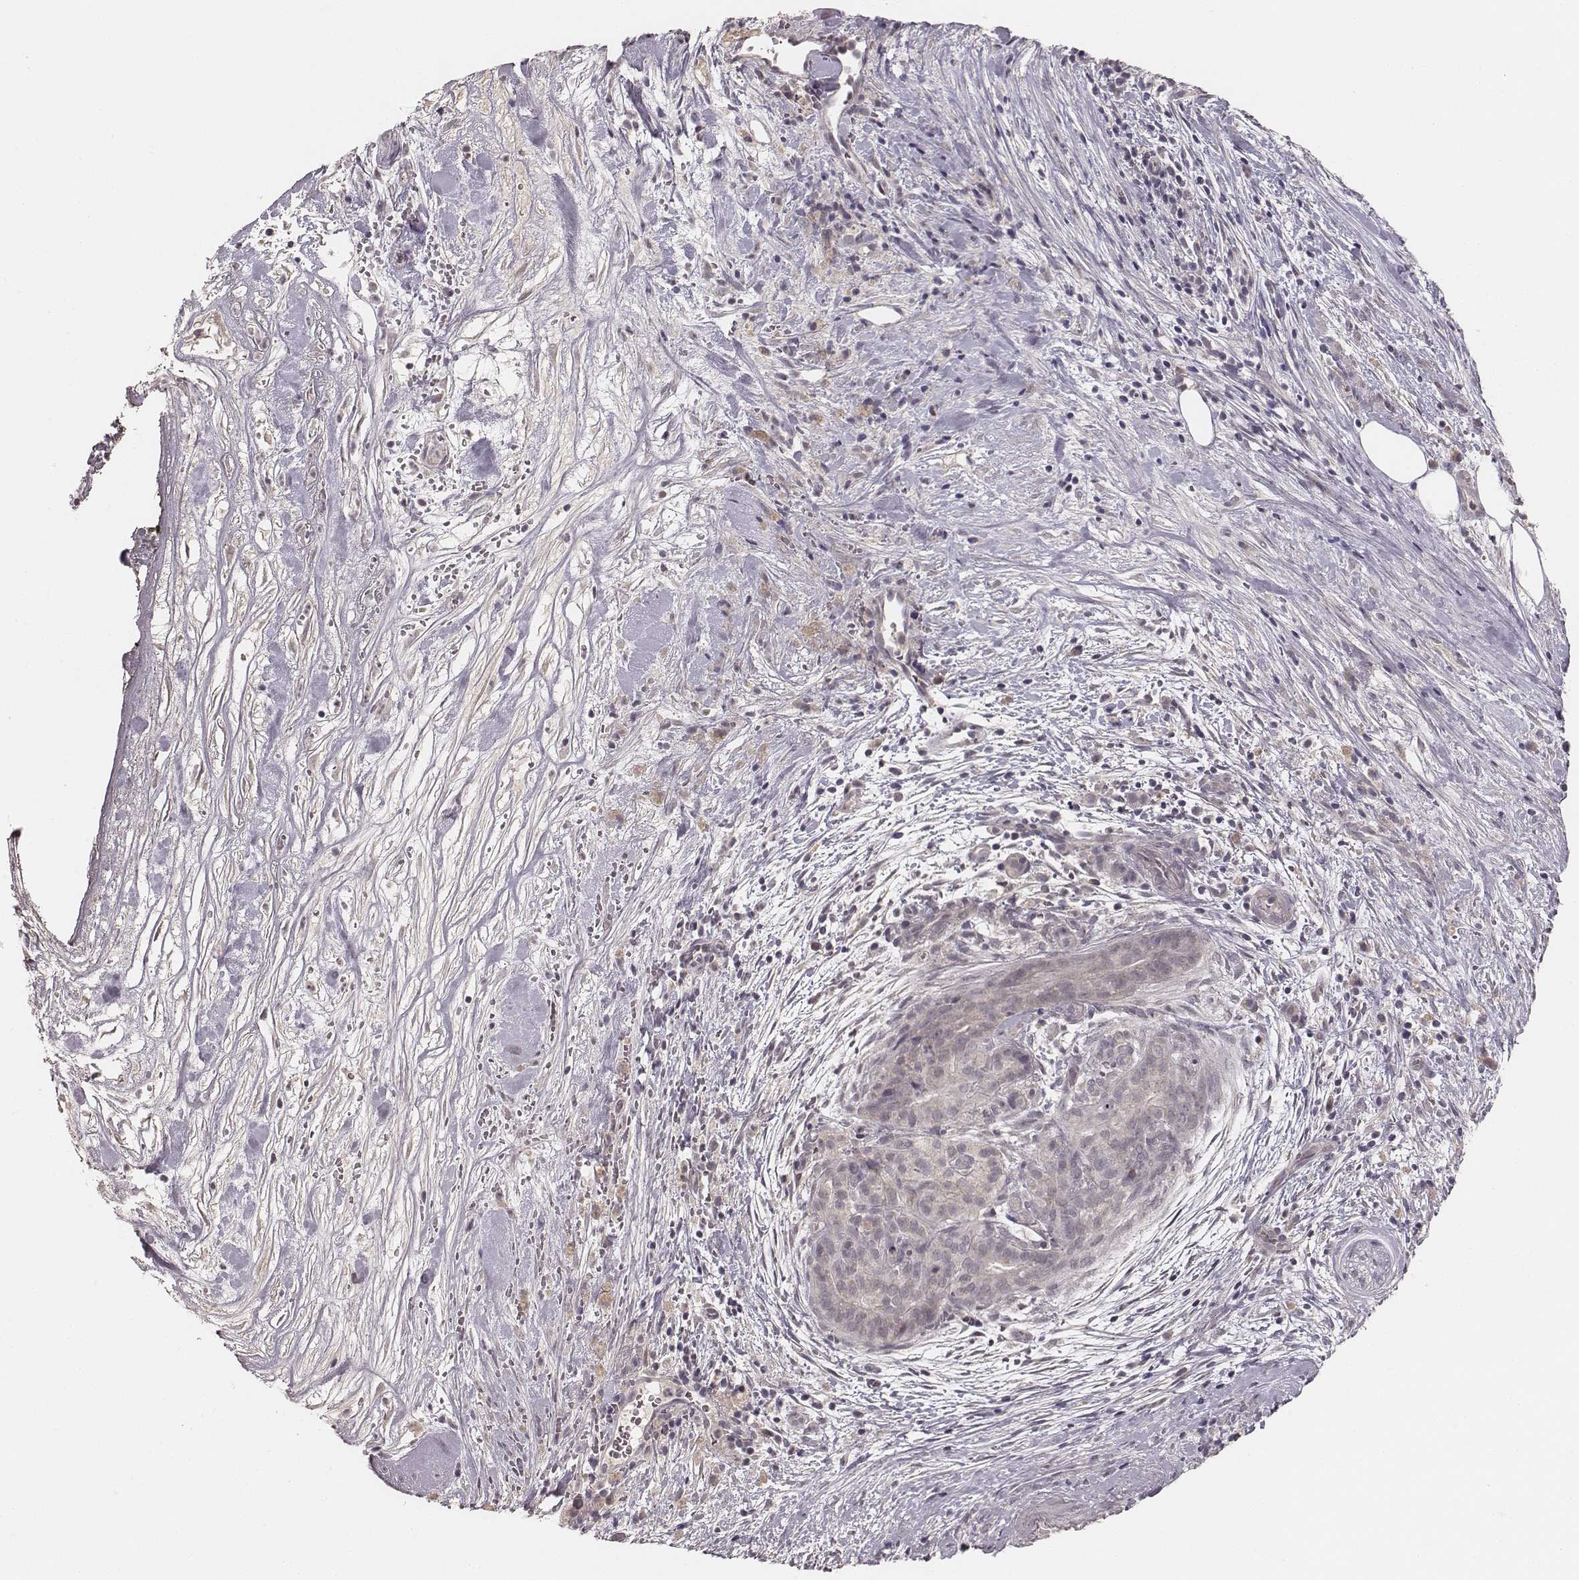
{"staining": {"intensity": "negative", "quantity": "none", "location": "none"}, "tissue": "pancreatic cancer", "cell_type": "Tumor cells", "image_type": "cancer", "snomed": [{"axis": "morphology", "description": "Adenocarcinoma, NOS"}, {"axis": "topography", "description": "Pancreas"}], "caption": "IHC photomicrograph of adenocarcinoma (pancreatic) stained for a protein (brown), which exhibits no positivity in tumor cells. (Brightfield microscopy of DAB immunohistochemistry (IHC) at high magnification).", "gene": "LY6K", "patient": {"sex": "male", "age": 44}}